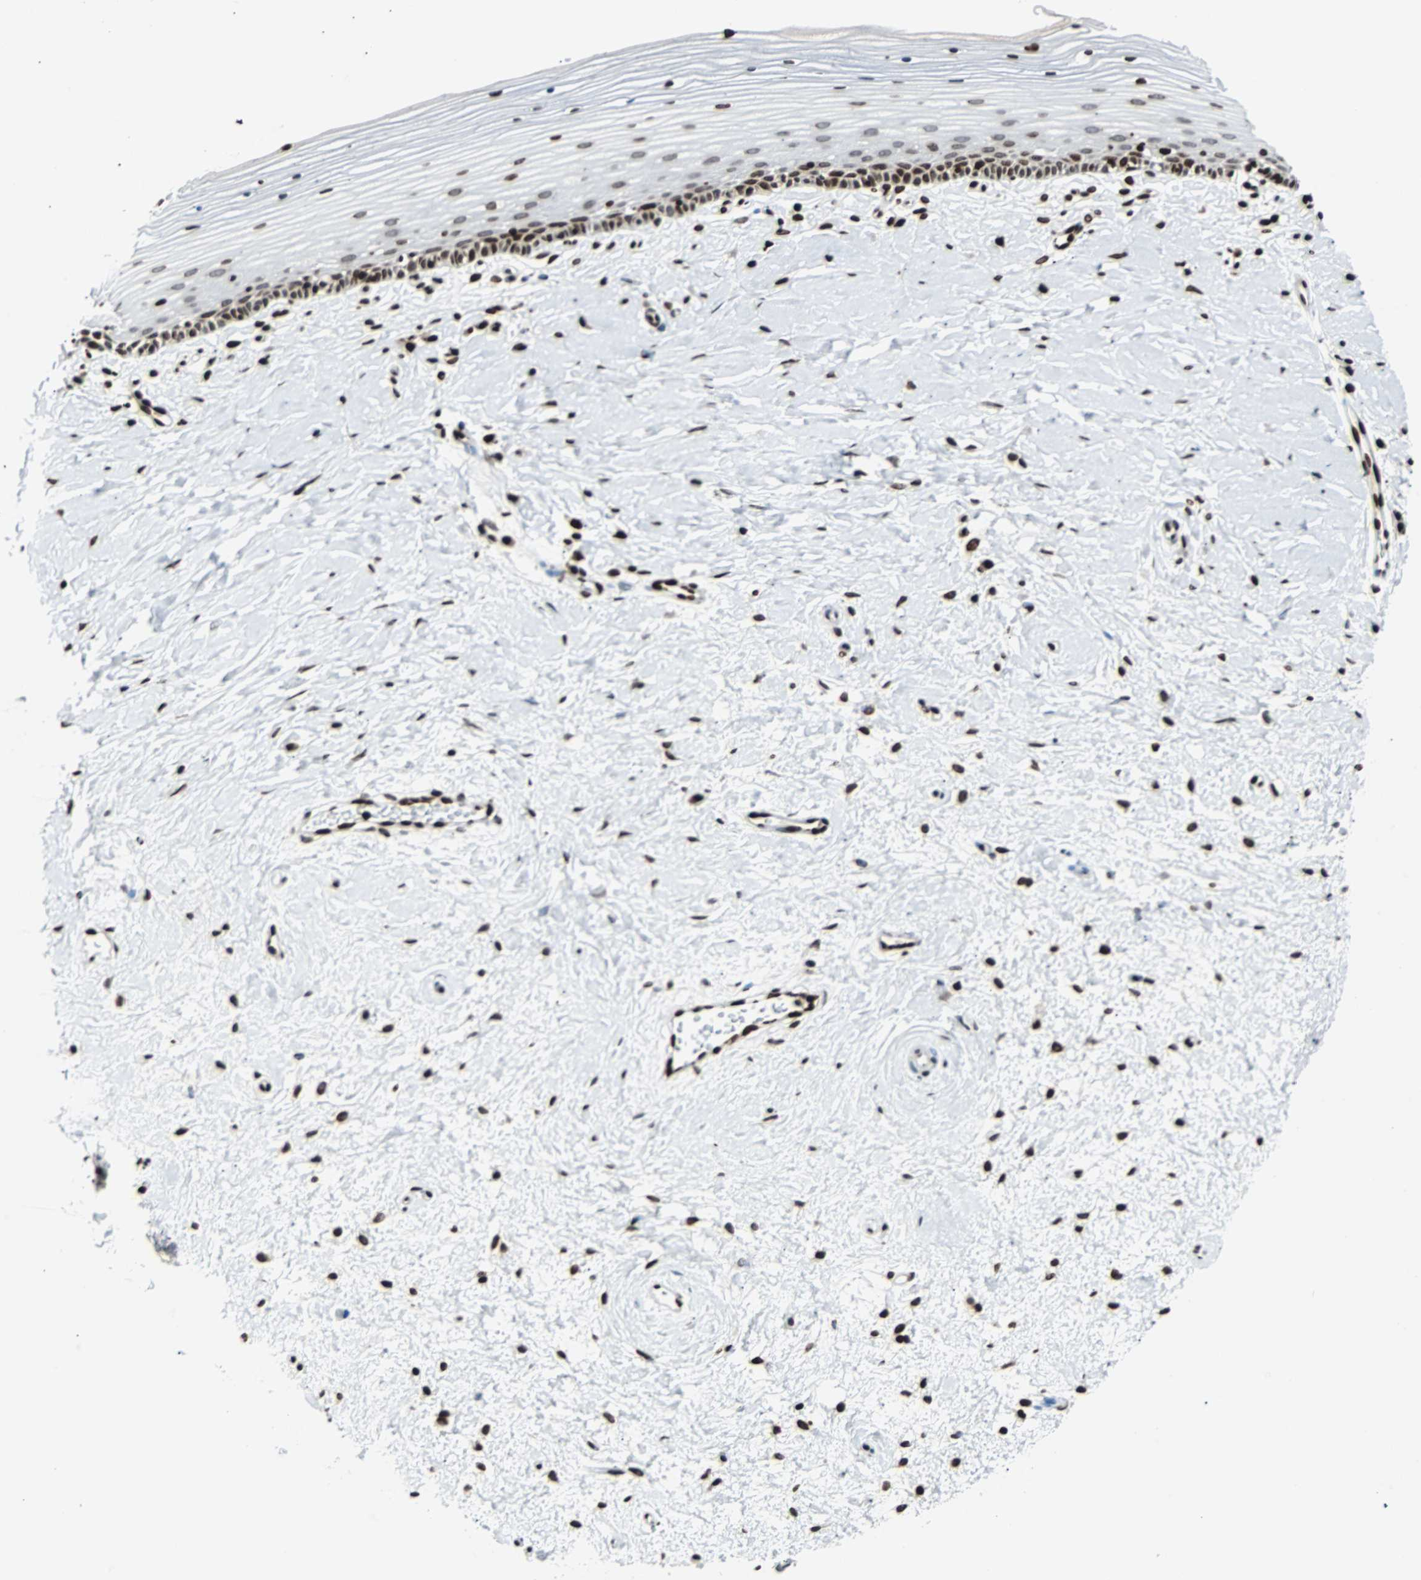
{"staining": {"intensity": "moderate", "quantity": "25%-75%", "location": "nuclear"}, "tissue": "cervix", "cell_type": "Glandular cells", "image_type": "normal", "snomed": [{"axis": "morphology", "description": "Normal tissue, NOS"}, {"axis": "topography", "description": "Cervix"}], "caption": "This is a micrograph of immunohistochemistry (IHC) staining of normal cervix, which shows moderate expression in the nuclear of glandular cells.", "gene": "ZNF131", "patient": {"sex": "female", "age": 39}}